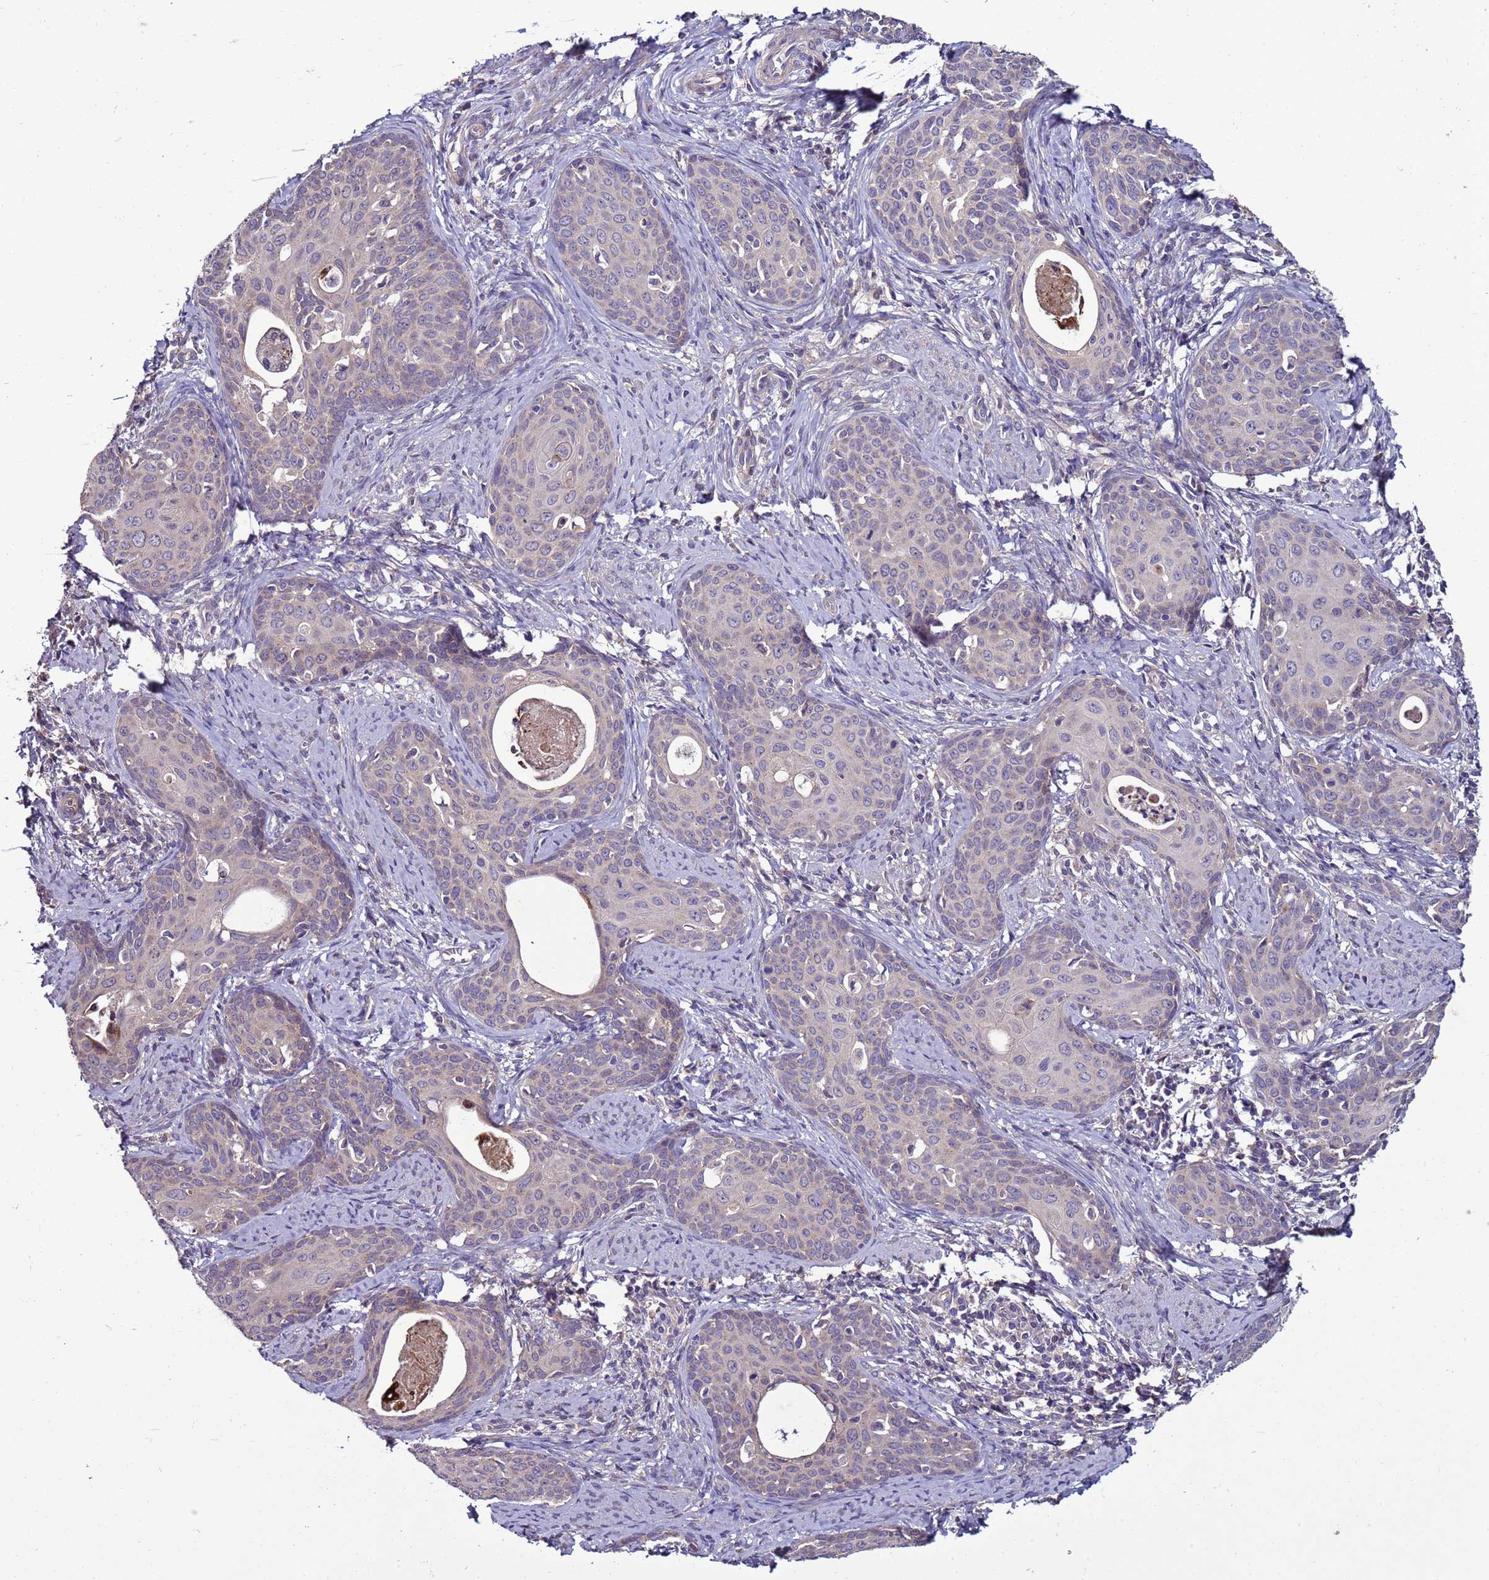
{"staining": {"intensity": "negative", "quantity": "none", "location": "none"}, "tissue": "cervical cancer", "cell_type": "Tumor cells", "image_type": "cancer", "snomed": [{"axis": "morphology", "description": "Squamous cell carcinoma, NOS"}, {"axis": "topography", "description": "Cervix"}], "caption": "Immunohistochemistry histopathology image of cervical squamous cell carcinoma stained for a protein (brown), which reveals no staining in tumor cells.", "gene": "RABL2B", "patient": {"sex": "female", "age": 46}}